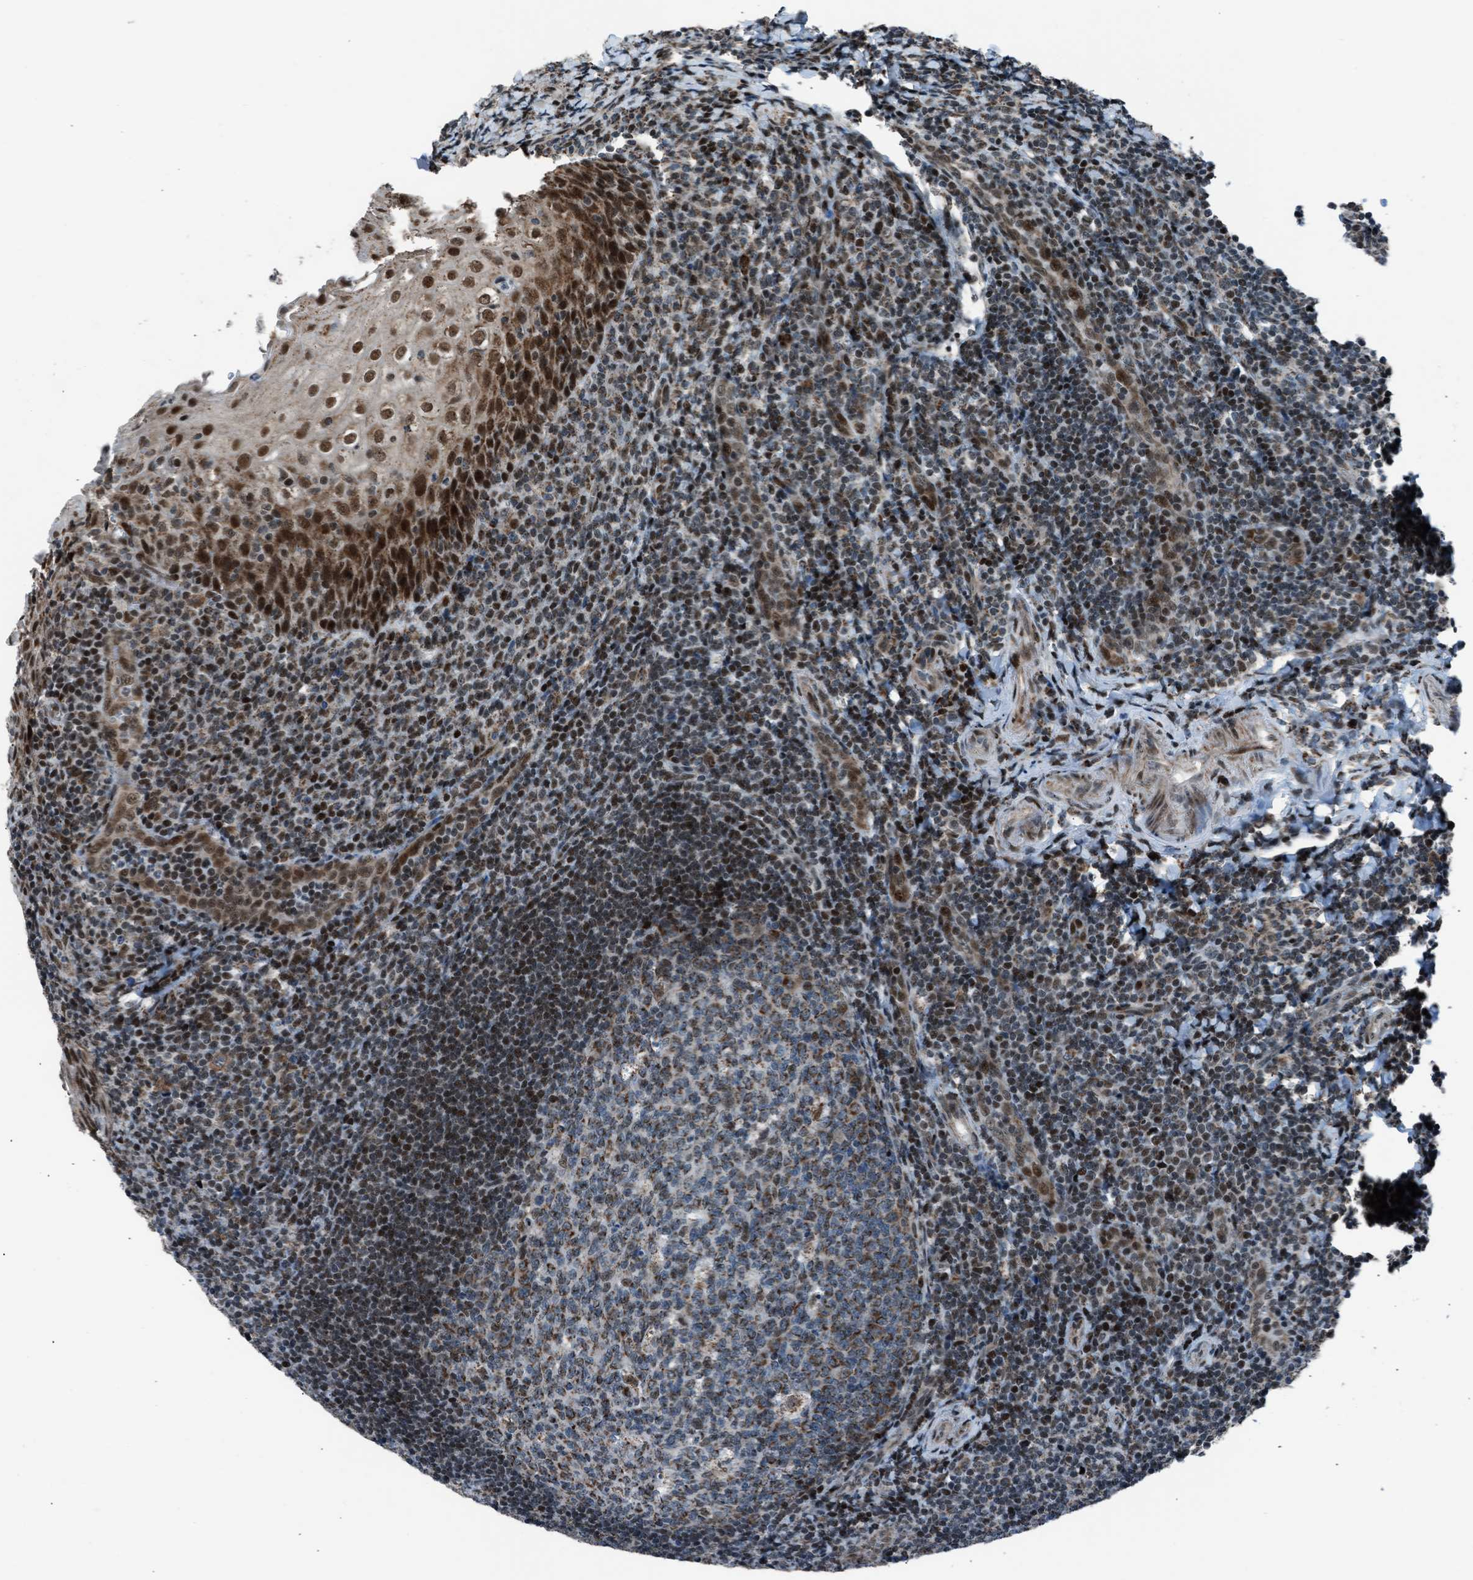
{"staining": {"intensity": "strong", "quantity": ">75%", "location": "nuclear"}, "tissue": "tonsil", "cell_type": "Germinal center cells", "image_type": "normal", "snomed": [{"axis": "morphology", "description": "Normal tissue, NOS"}, {"axis": "topography", "description": "Tonsil"}], "caption": "A histopathology image of tonsil stained for a protein displays strong nuclear brown staining in germinal center cells. (Brightfield microscopy of DAB IHC at high magnification).", "gene": "MORC3", "patient": {"sex": "male", "age": 37}}